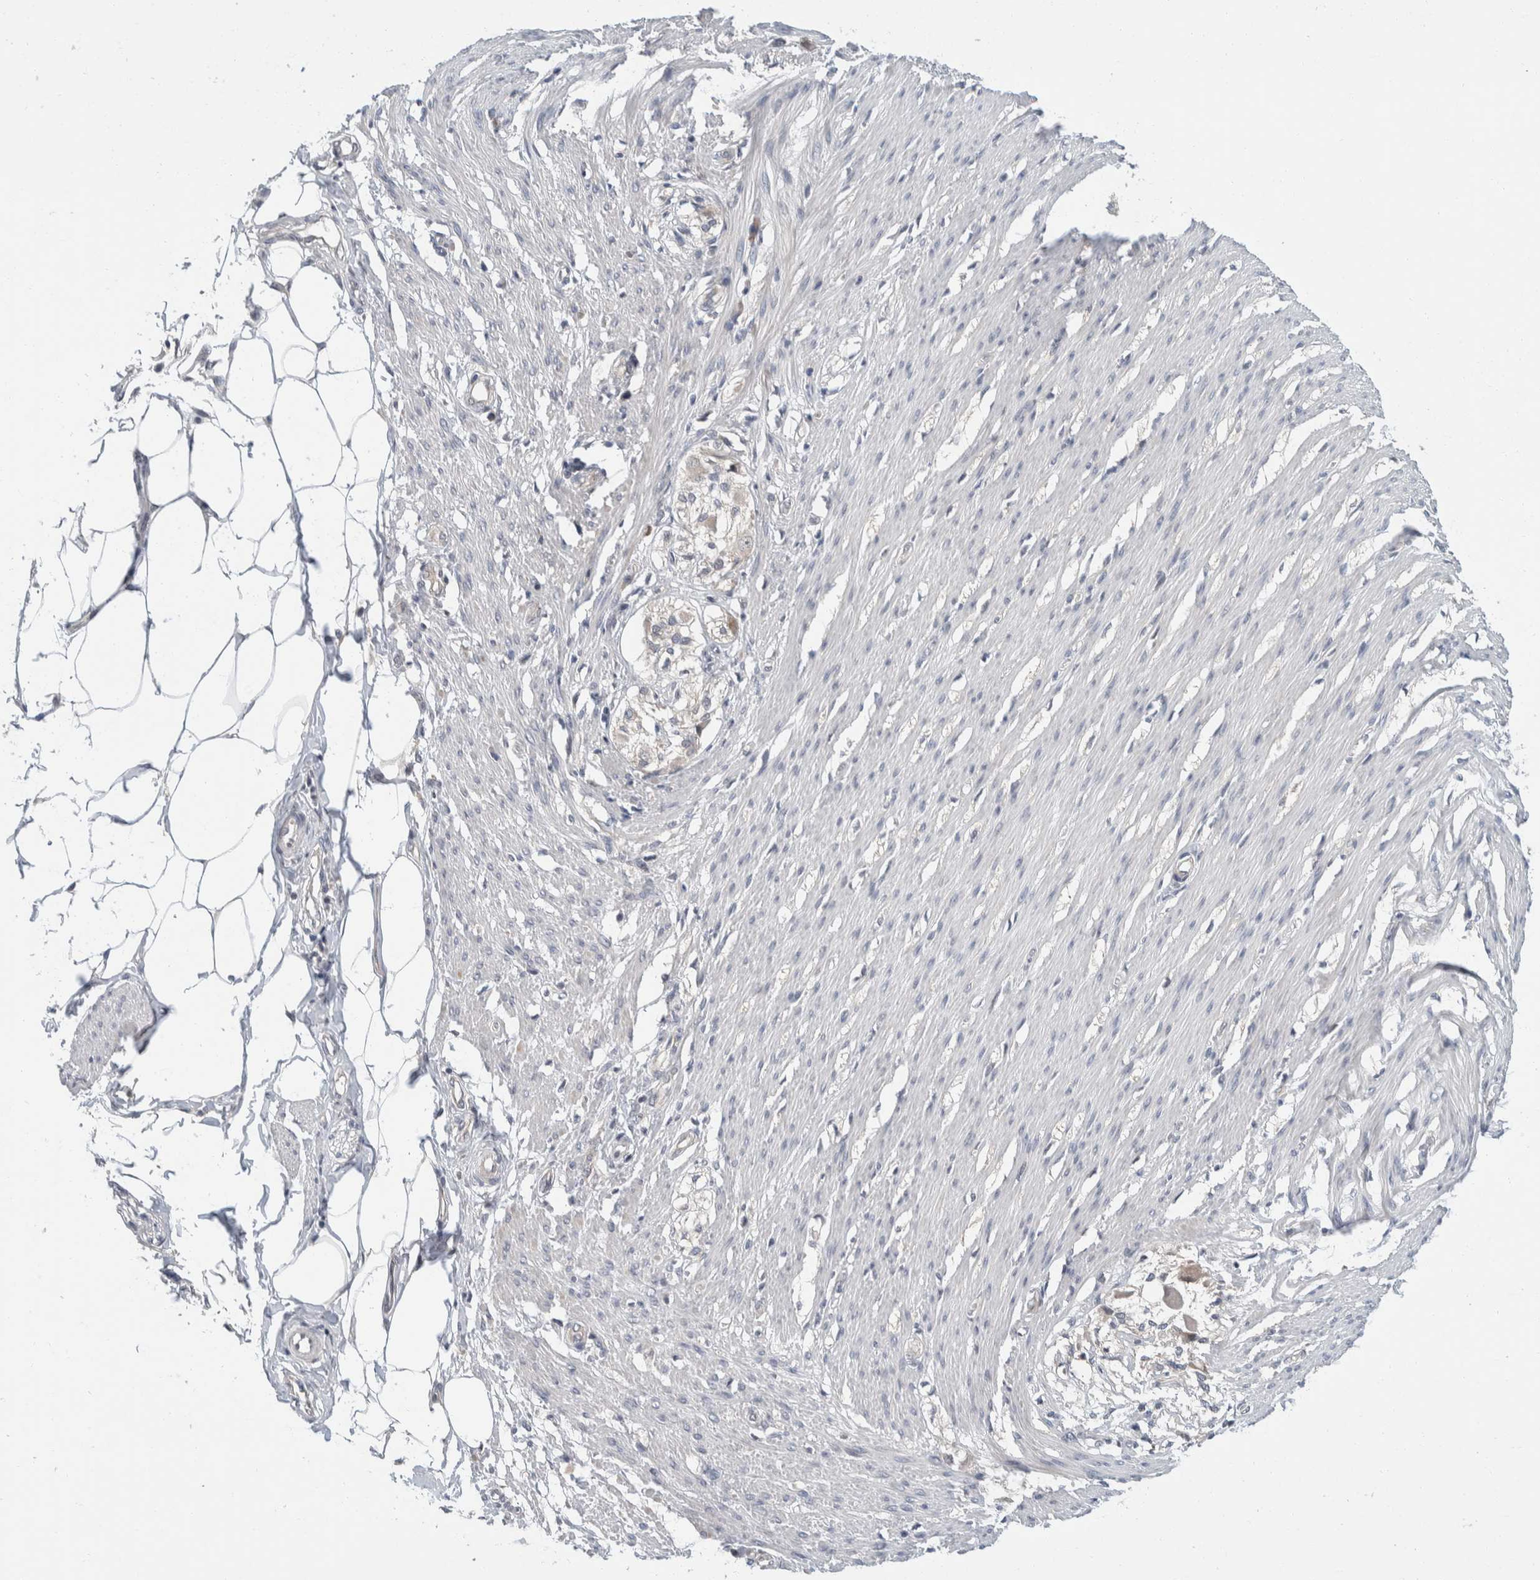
{"staining": {"intensity": "weak", "quantity": "<25%", "location": "cytoplasmic/membranous"}, "tissue": "smooth muscle", "cell_type": "Smooth muscle cells", "image_type": "normal", "snomed": [{"axis": "morphology", "description": "Normal tissue, NOS"}, {"axis": "morphology", "description": "Adenocarcinoma, NOS"}, {"axis": "topography", "description": "Smooth muscle"}, {"axis": "topography", "description": "Colon"}], "caption": "Immunohistochemistry (IHC) of normal smooth muscle demonstrates no expression in smooth muscle cells.", "gene": "SHPK", "patient": {"sex": "male", "age": 14}}